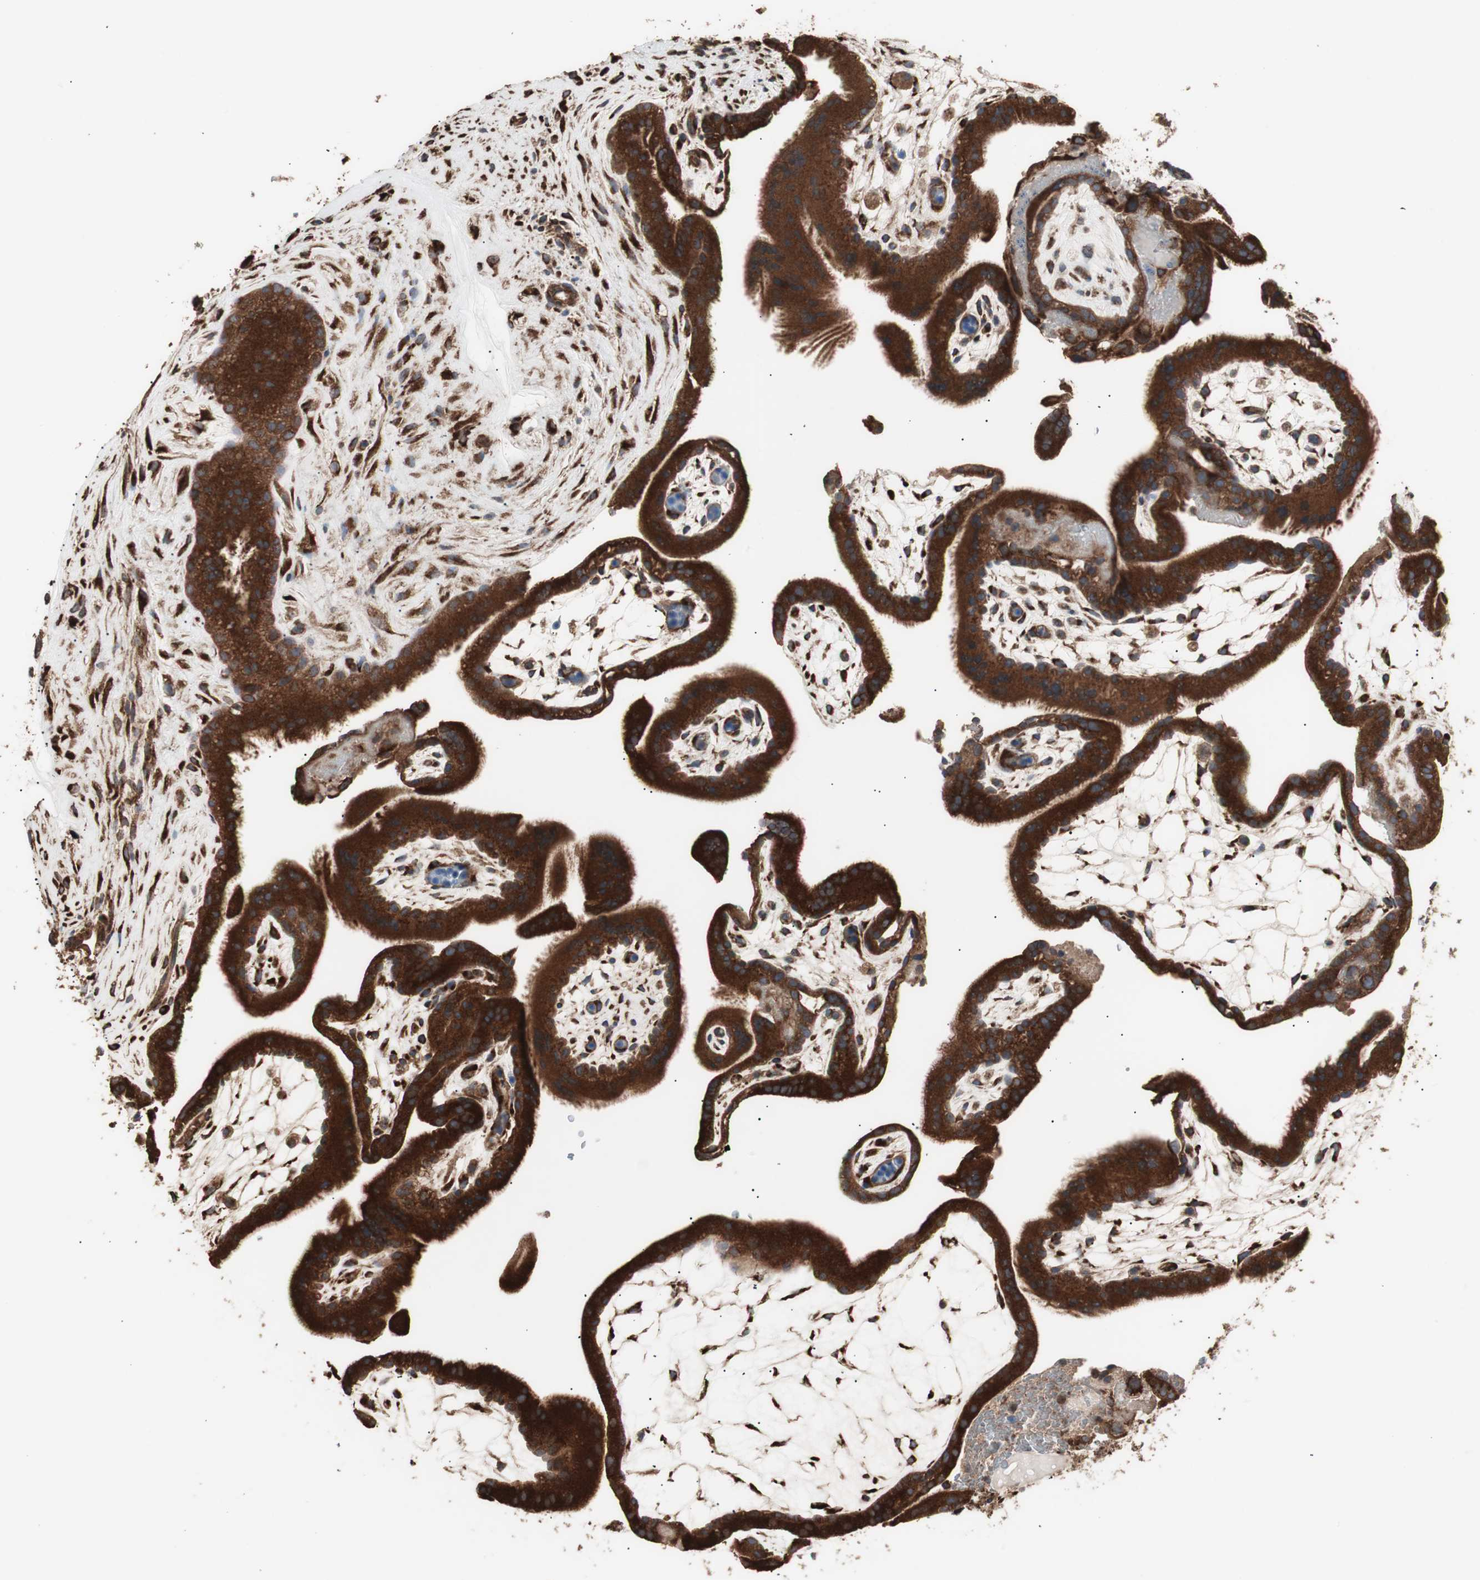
{"staining": {"intensity": "strong", "quantity": ">75%", "location": "cytoplasmic/membranous"}, "tissue": "placenta", "cell_type": "Decidual cells", "image_type": "normal", "snomed": [{"axis": "morphology", "description": "Normal tissue, NOS"}, {"axis": "topography", "description": "Placenta"}], "caption": "Immunohistochemistry (IHC) of normal human placenta reveals high levels of strong cytoplasmic/membranous staining in approximately >75% of decidual cells. (DAB IHC with brightfield microscopy, high magnification).", "gene": "LZTS1", "patient": {"sex": "female", "age": 19}}